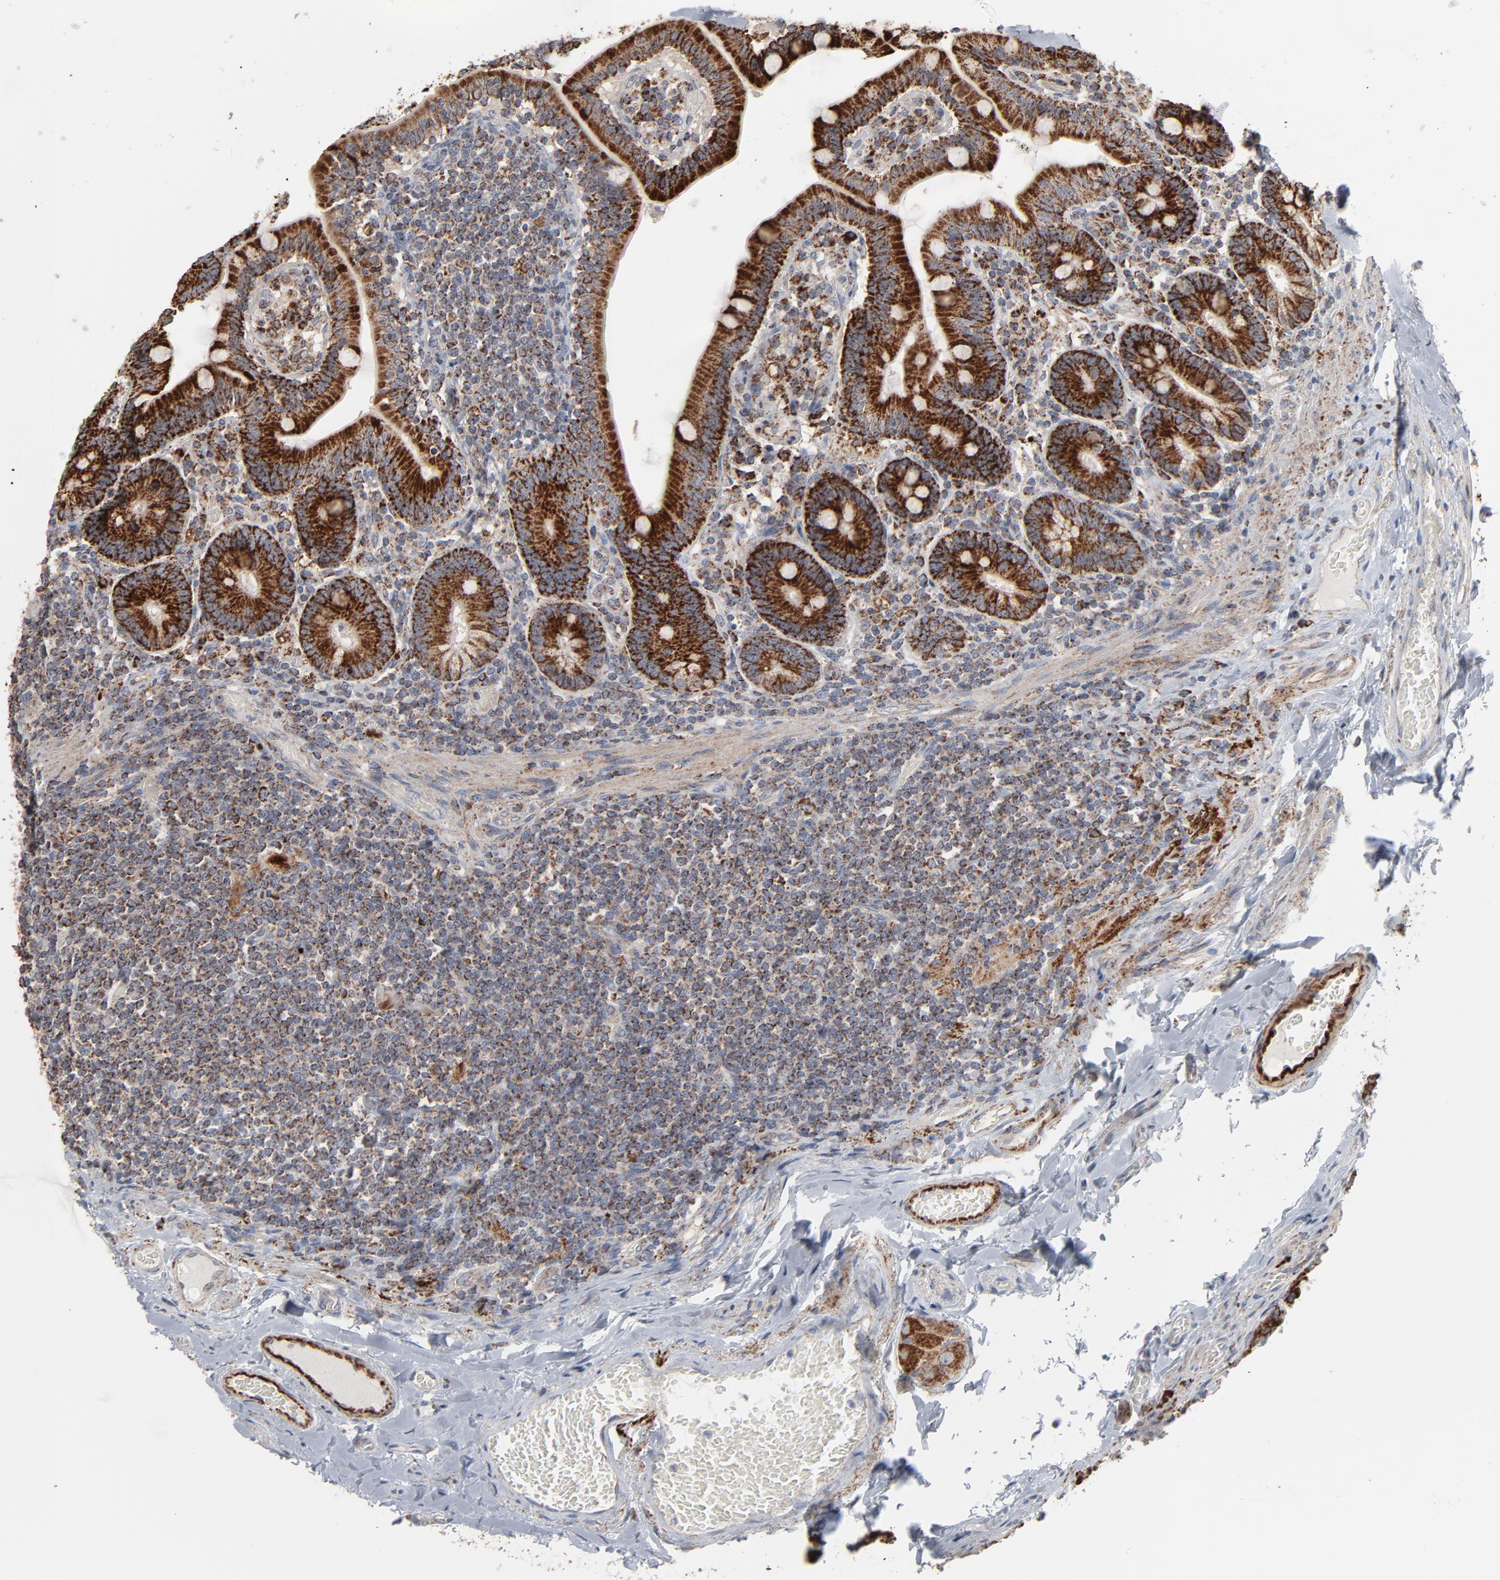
{"staining": {"intensity": "strong", "quantity": ">75%", "location": "cytoplasmic/membranous"}, "tissue": "duodenum", "cell_type": "Glandular cells", "image_type": "normal", "snomed": [{"axis": "morphology", "description": "Normal tissue, NOS"}, {"axis": "topography", "description": "Duodenum"}], "caption": "Benign duodenum displays strong cytoplasmic/membranous positivity in about >75% of glandular cells, visualized by immunohistochemistry.", "gene": "UQCRC1", "patient": {"sex": "male", "age": 66}}